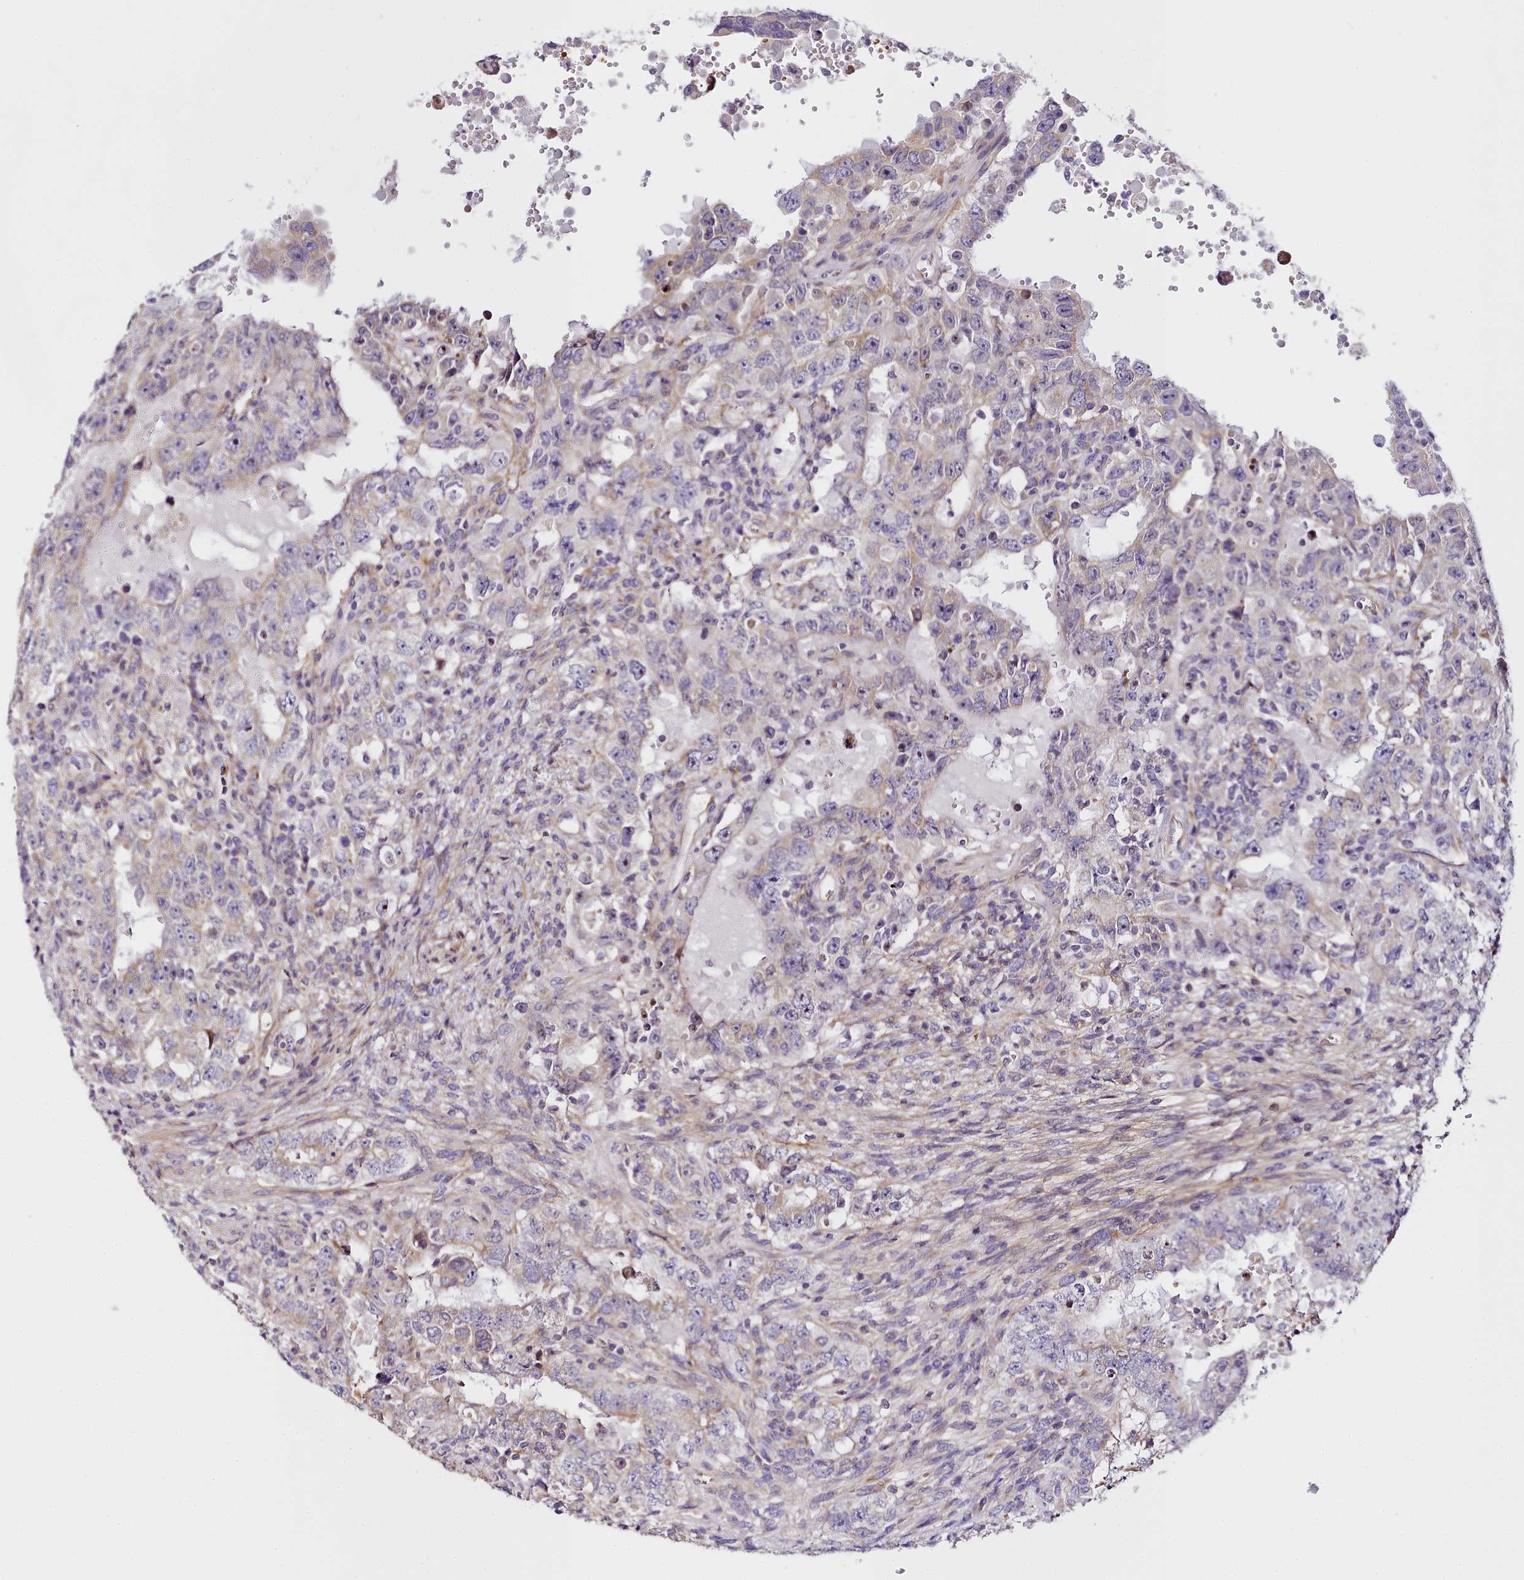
{"staining": {"intensity": "negative", "quantity": "none", "location": "none"}, "tissue": "testis cancer", "cell_type": "Tumor cells", "image_type": "cancer", "snomed": [{"axis": "morphology", "description": "Carcinoma, Embryonal, NOS"}, {"axis": "topography", "description": "Testis"}], "caption": "Immunohistochemistry (IHC) image of neoplastic tissue: human testis embryonal carcinoma stained with DAB (3,3'-diaminobenzidine) exhibits no significant protein positivity in tumor cells.", "gene": "NBPF1", "patient": {"sex": "male", "age": 26}}